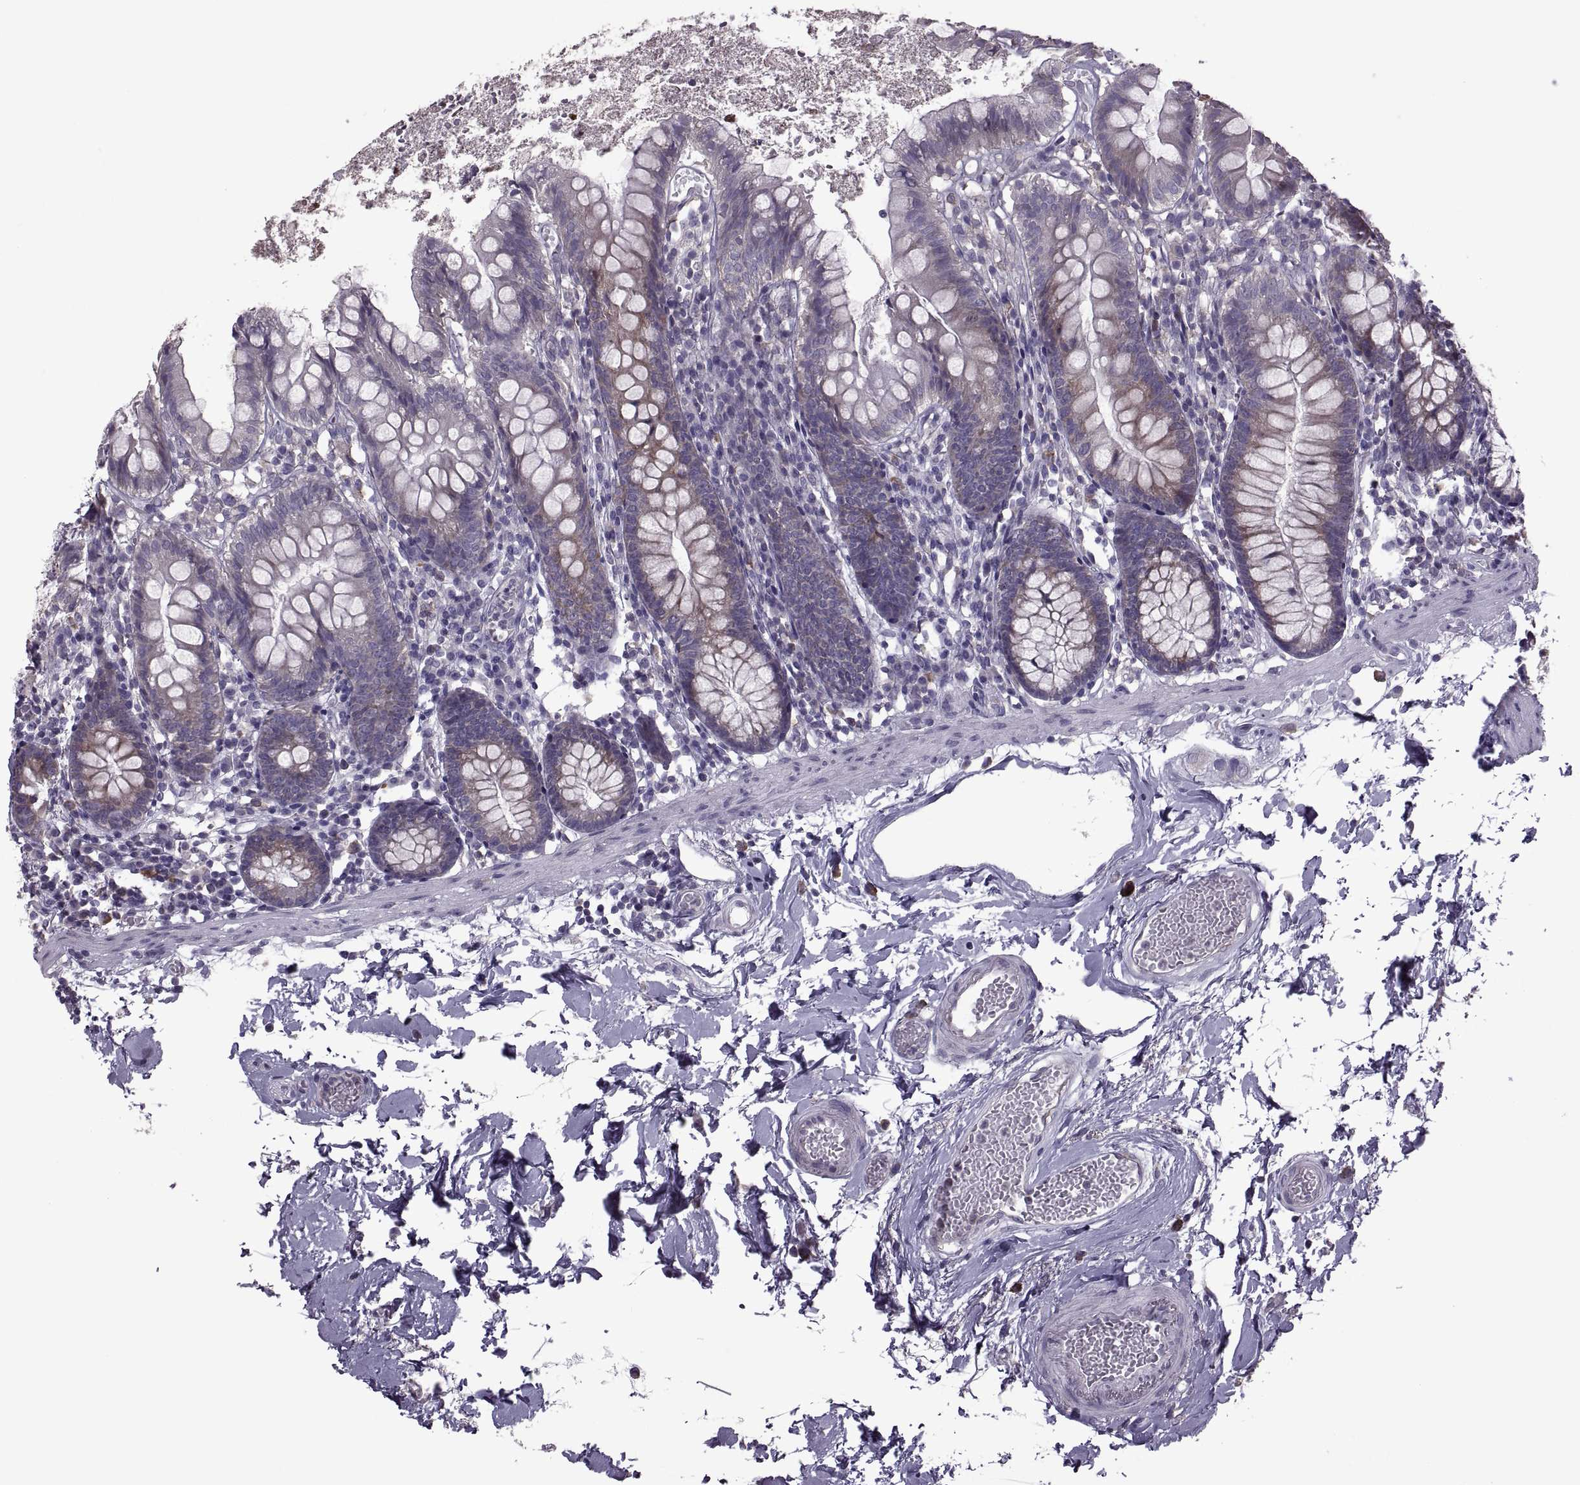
{"staining": {"intensity": "moderate", "quantity": "<25%", "location": "cytoplasmic/membranous"}, "tissue": "small intestine", "cell_type": "Glandular cells", "image_type": "normal", "snomed": [{"axis": "morphology", "description": "Normal tissue, NOS"}, {"axis": "topography", "description": "Small intestine"}], "caption": "DAB immunohistochemical staining of normal human small intestine demonstrates moderate cytoplasmic/membranous protein staining in approximately <25% of glandular cells. The staining was performed using DAB (3,3'-diaminobenzidine) to visualize the protein expression in brown, while the nuclei were stained in blue with hematoxylin (Magnification: 20x).", "gene": "PABPC1", "patient": {"sex": "female", "age": 90}}